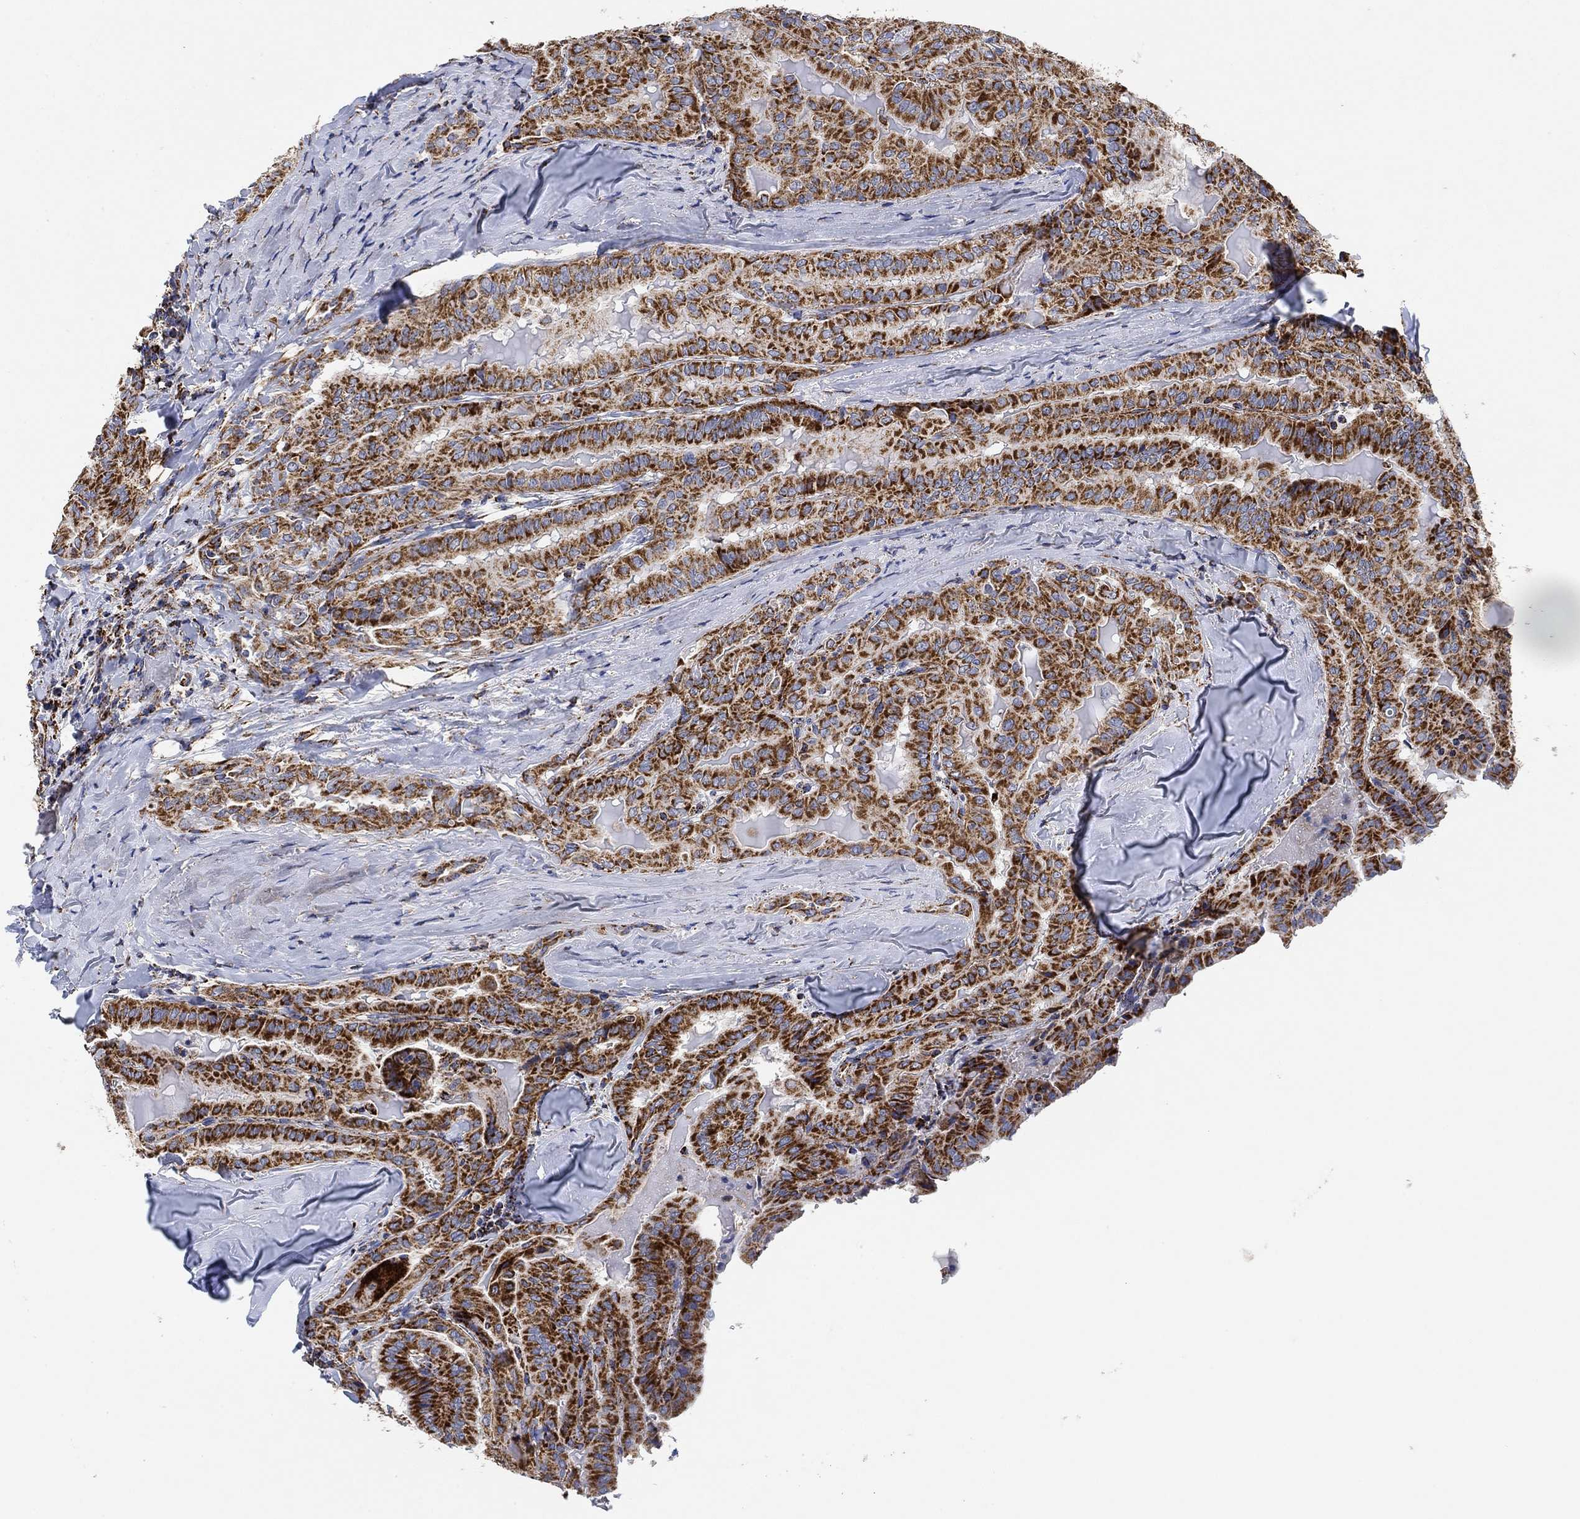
{"staining": {"intensity": "strong", "quantity": ">75%", "location": "cytoplasmic/membranous"}, "tissue": "thyroid cancer", "cell_type": "Tumor cells", "image_type": "cancer", "snomed": [{"axis": "morphology", "description": "Papillary adenocarcinoma, NOS"}, {"axis": "topography", "description": "Thyroid gland"}], "caption": "Tumor cells reveal strong cytoplasmic/membranous expression in approximately >75% of cells in thyroid cancer (papillary adenocarcinoma). The protein is stained brown, and the nuclei are stained in blue (DAB (3,3'-diaminobenzidine) IHC with brightfield microscopy, high magnification).", "gene": "NDUFS3", "patient": {"sex": "female", "age": 68}}